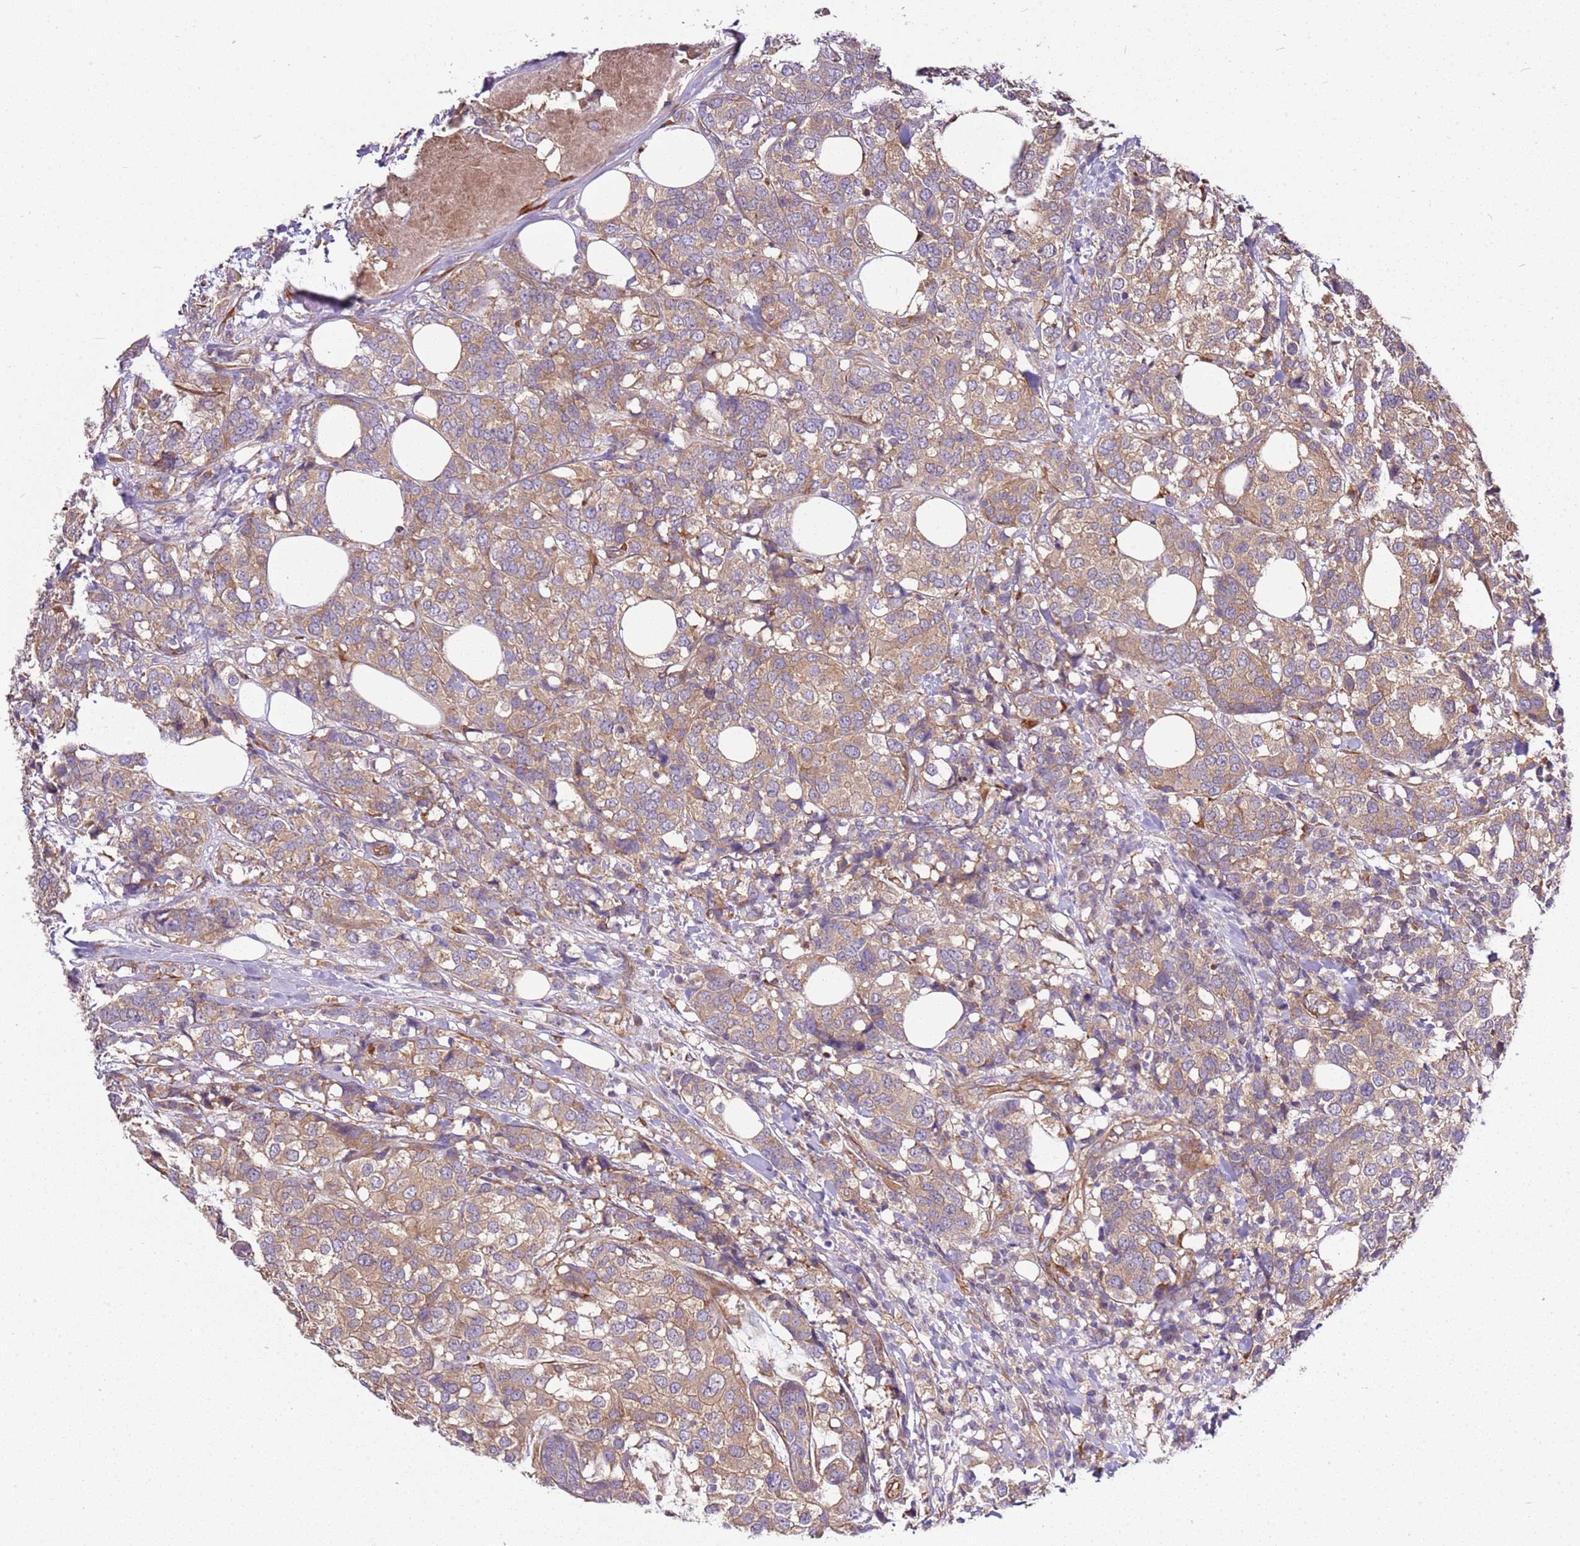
{"staining": {"intensity": "weak", "quantity": ">75%", "location": "cytoplasmic/membranous"}, "tissue": "breast cancer", "cell_type": "Tumor cells", "image_type": "cancer", "snomed": [{"axis": "morphology", "description": "Lobular carcinoma"}, {"axis": "topography", "description": "Breast"}], "caption": "IHC (DAB) staining of breast cancer (lobular carcinoma) demonstrates weak cytoplasmic/membranous protein positivity in about >75% of tumor cells.", "gene": "GNL1", "patient": {"sex": "female", "age": 59}}